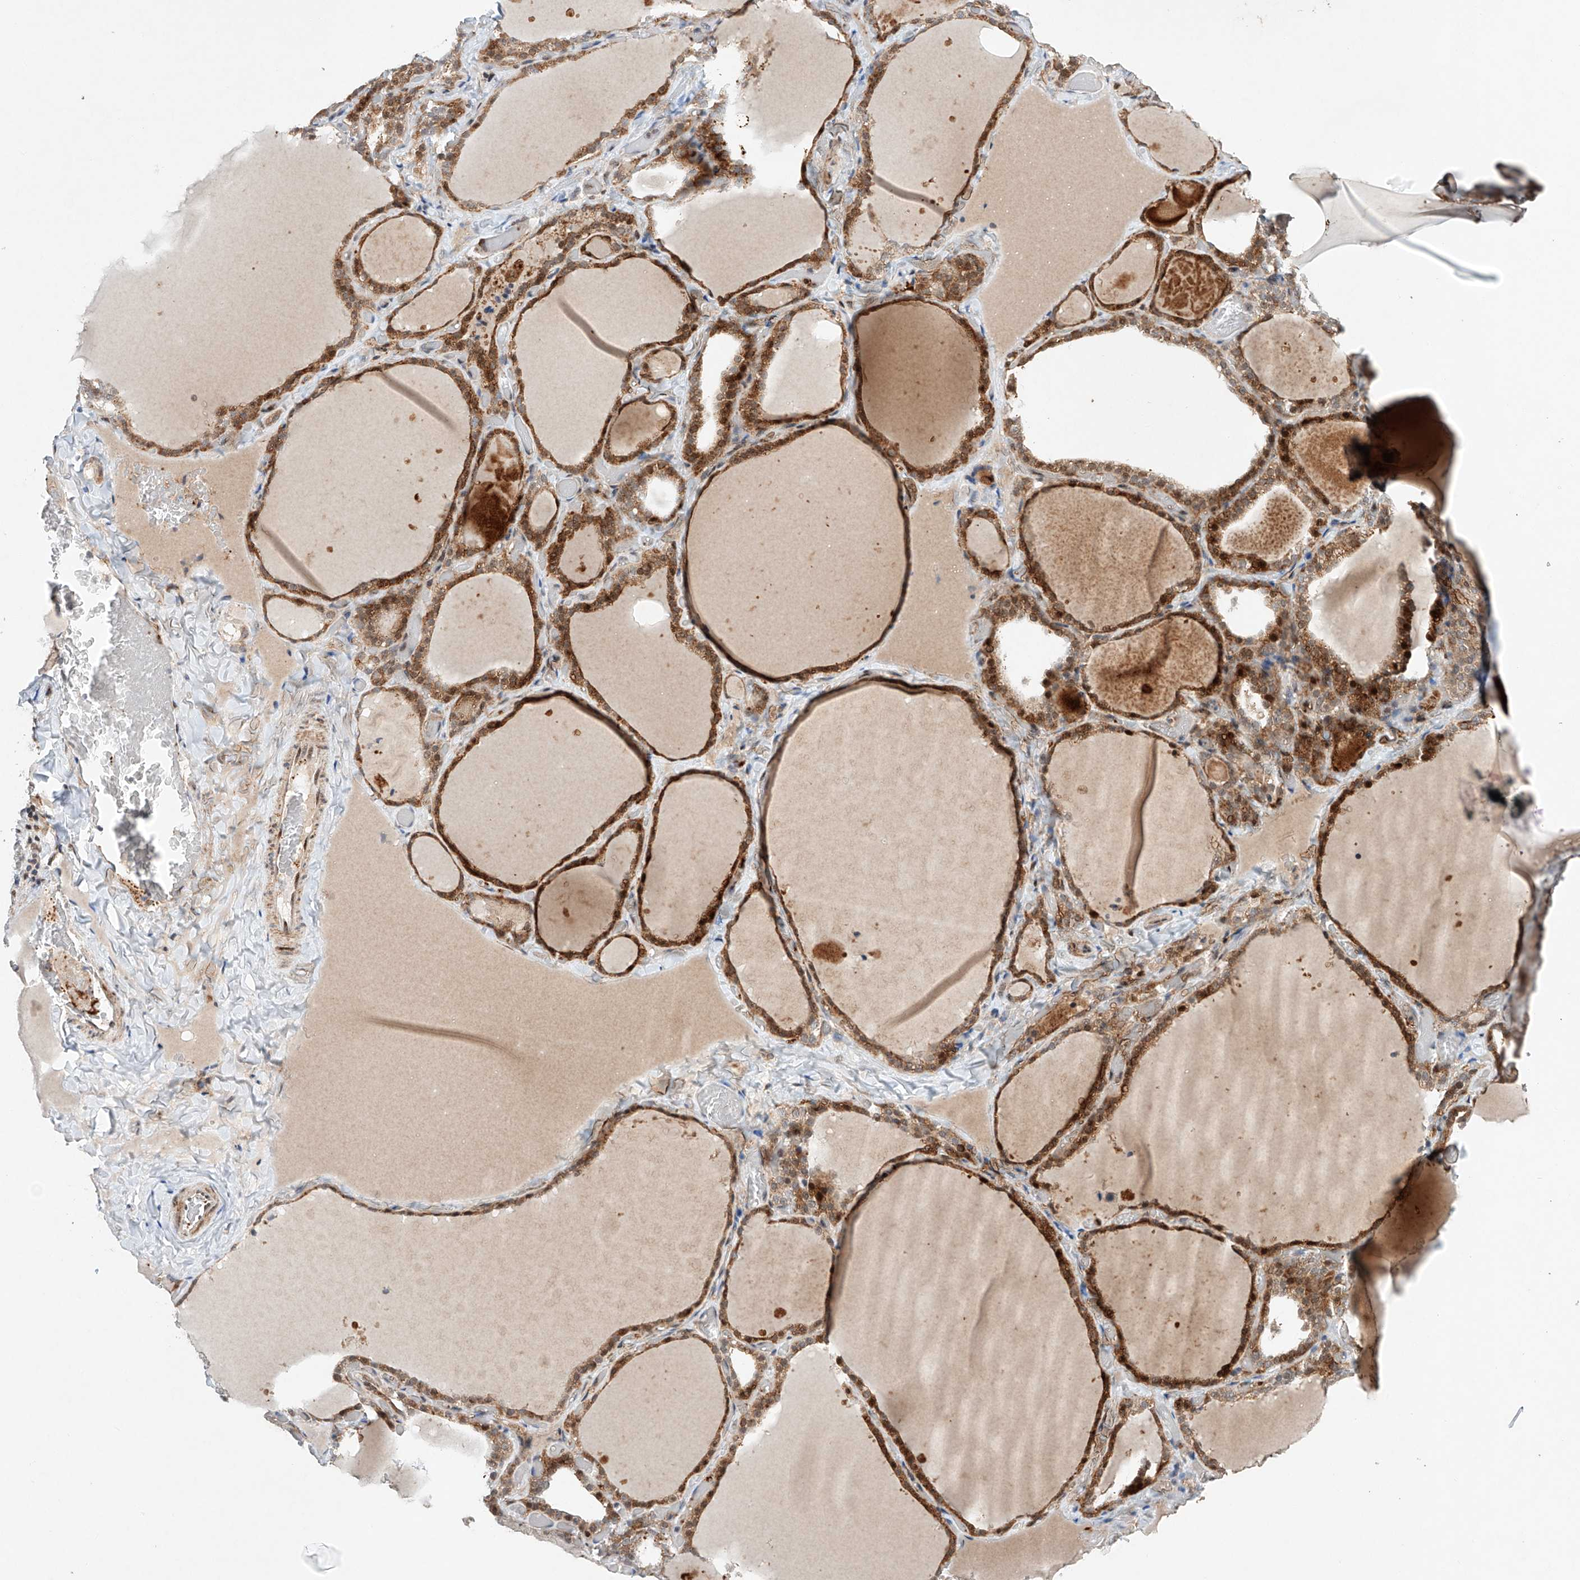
{"staining": {"intensity": "moderate", "quantity": ">75%", "location": "cytoplasmic/membranous"}, "tissue": "thyroid gland", "cell_type": "Glandular cells", "image_type": "normal", "snomed": [{"axis": "morphology", "description": "Normal tissue, NOS"}, {"axis": "topography", "description": "Thyroid gland"}], "caption": "Protein staining of benign thyroid gland shows moderate cytoplasmic/membranous expression in approximately >75% of glandular cells.", "gene": "AFG1L", "patient": {"sex": "female", "age": 22}}